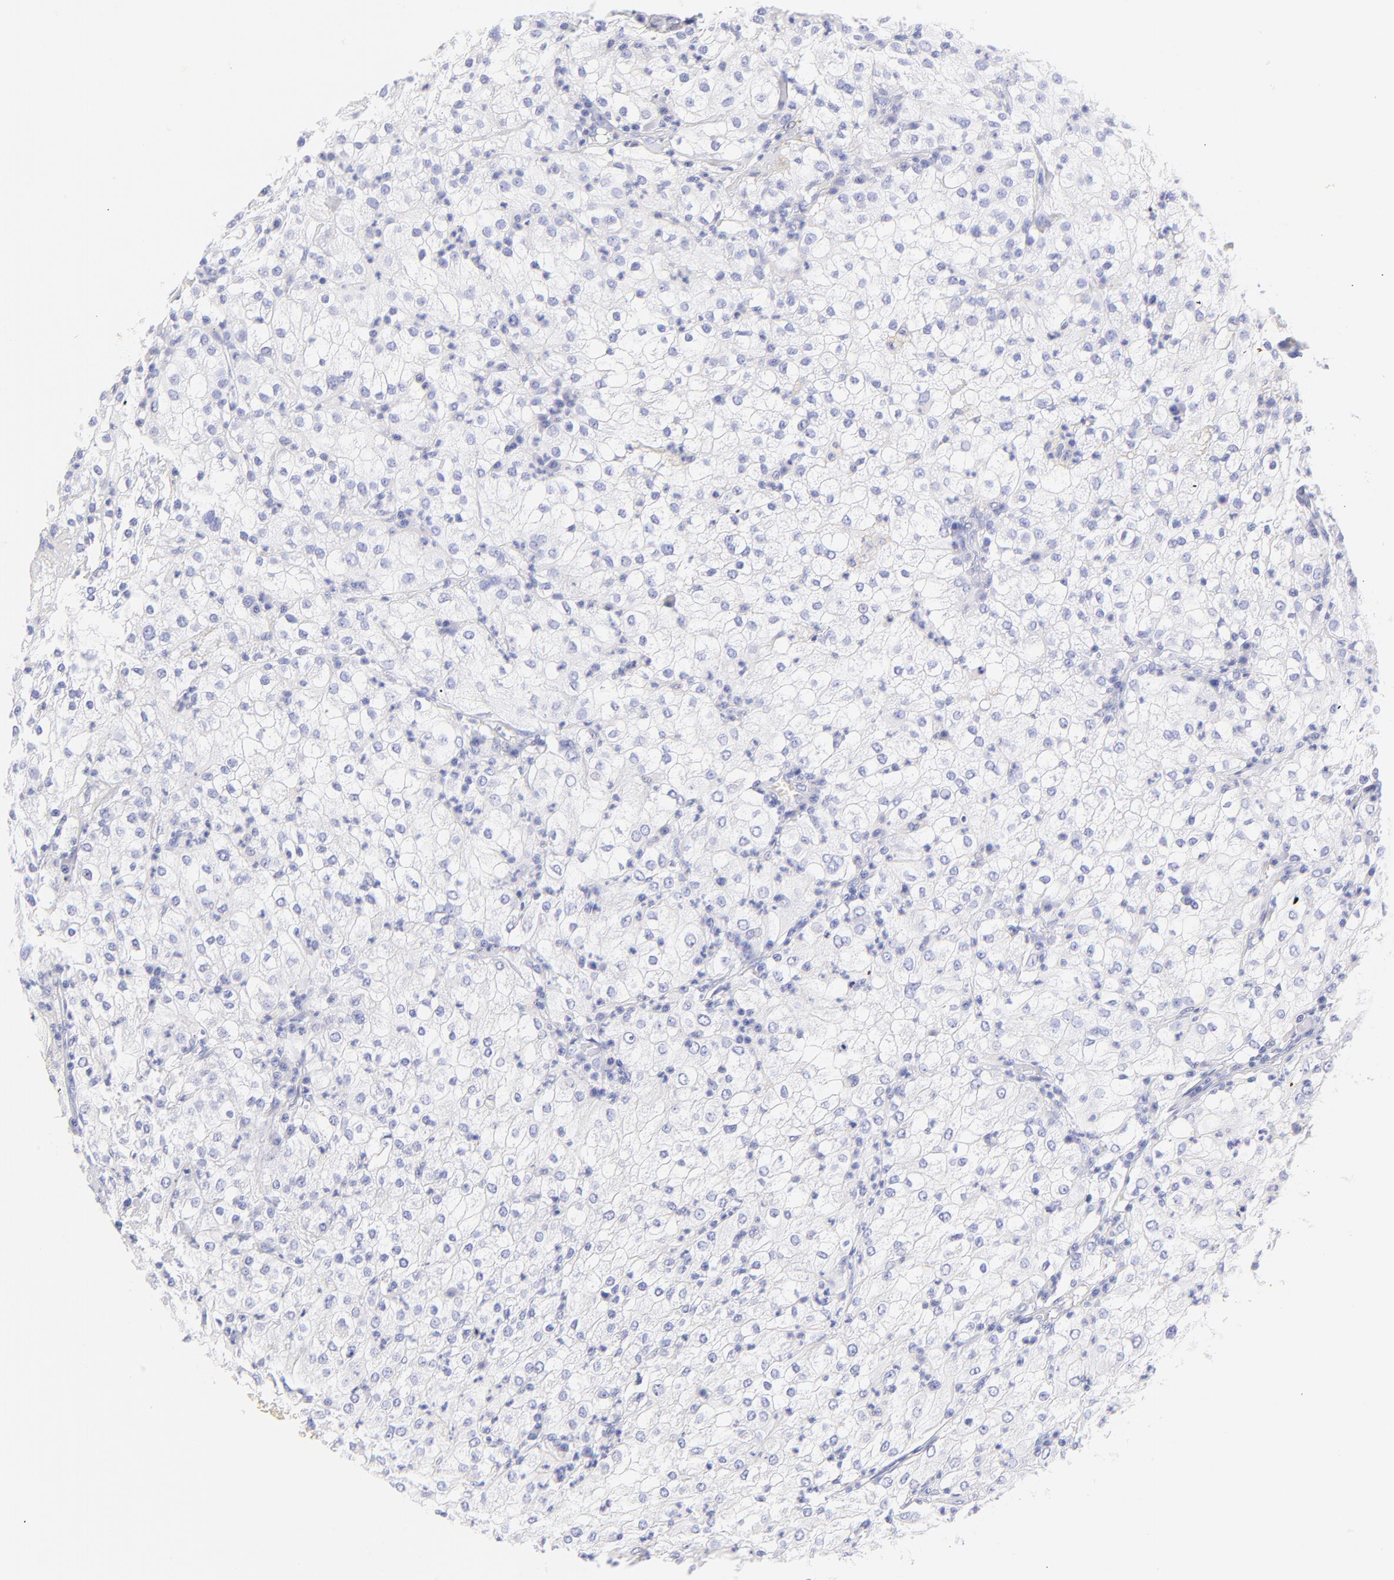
{"staining": {"intensity": "negative", "quantity": "none", "location": "none"}, "tissue": "renal cancer", "cell_type": "Tumor cells", "image_type": "cancer", "snomed": [{"axis": "morphology", "description": "Adenocarcinoma, NOS"}, {"axis": "topography", "description": "Kidney"}], "caption": "Tumor cells are negative for brown protein staining in renal cancer. (DAB IHC with hematoxylin counter stain).", "gene": "FRMPD3", "patient": {"sex": "male", "age": 59}}